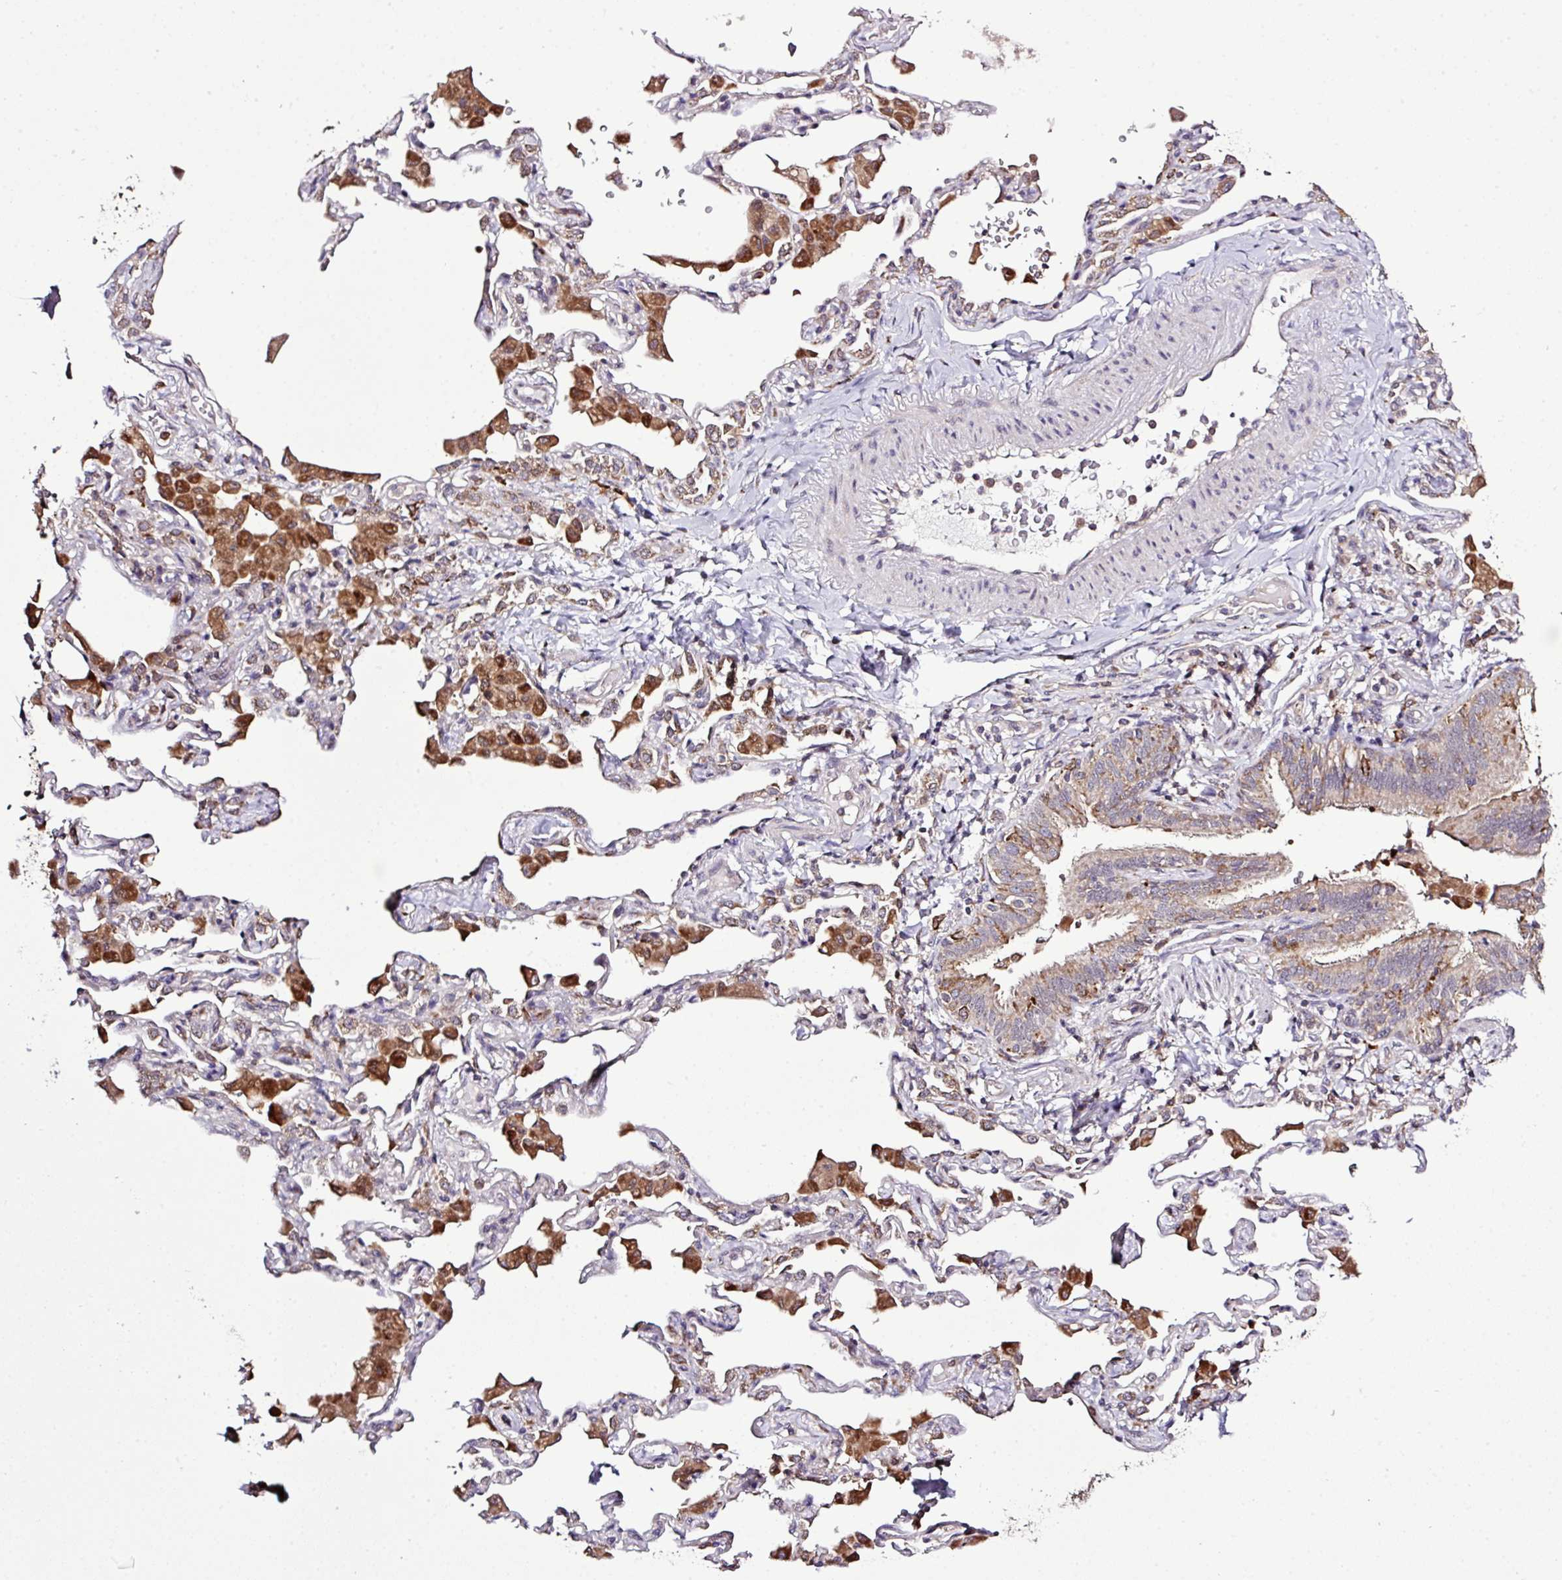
{"staining": {"intensity": "moderate", "quantity": "<25%", "location": "cytoplasmic/membranous"}, "tissue": "bronchus", "cell_type": "Respiratory epithelial cells", "image_type": "normal", "snomed": [{"axis": "morphology", "description": "Normal tissue, NOS"}, {"axis": "morphology", "description": "Inflammation, NOS"}, {"axis": "topography", "description": "Bronchus"}, {"axis": "topography", "description": "Lung"}], "caption": "Normal bronchus exhibits moderate cytoplasmic/membranous expression in approximately <25% of respiratory epithelial cells.", "gene": "SMCO4", "patient": {"sex": "female", "age": 46}}